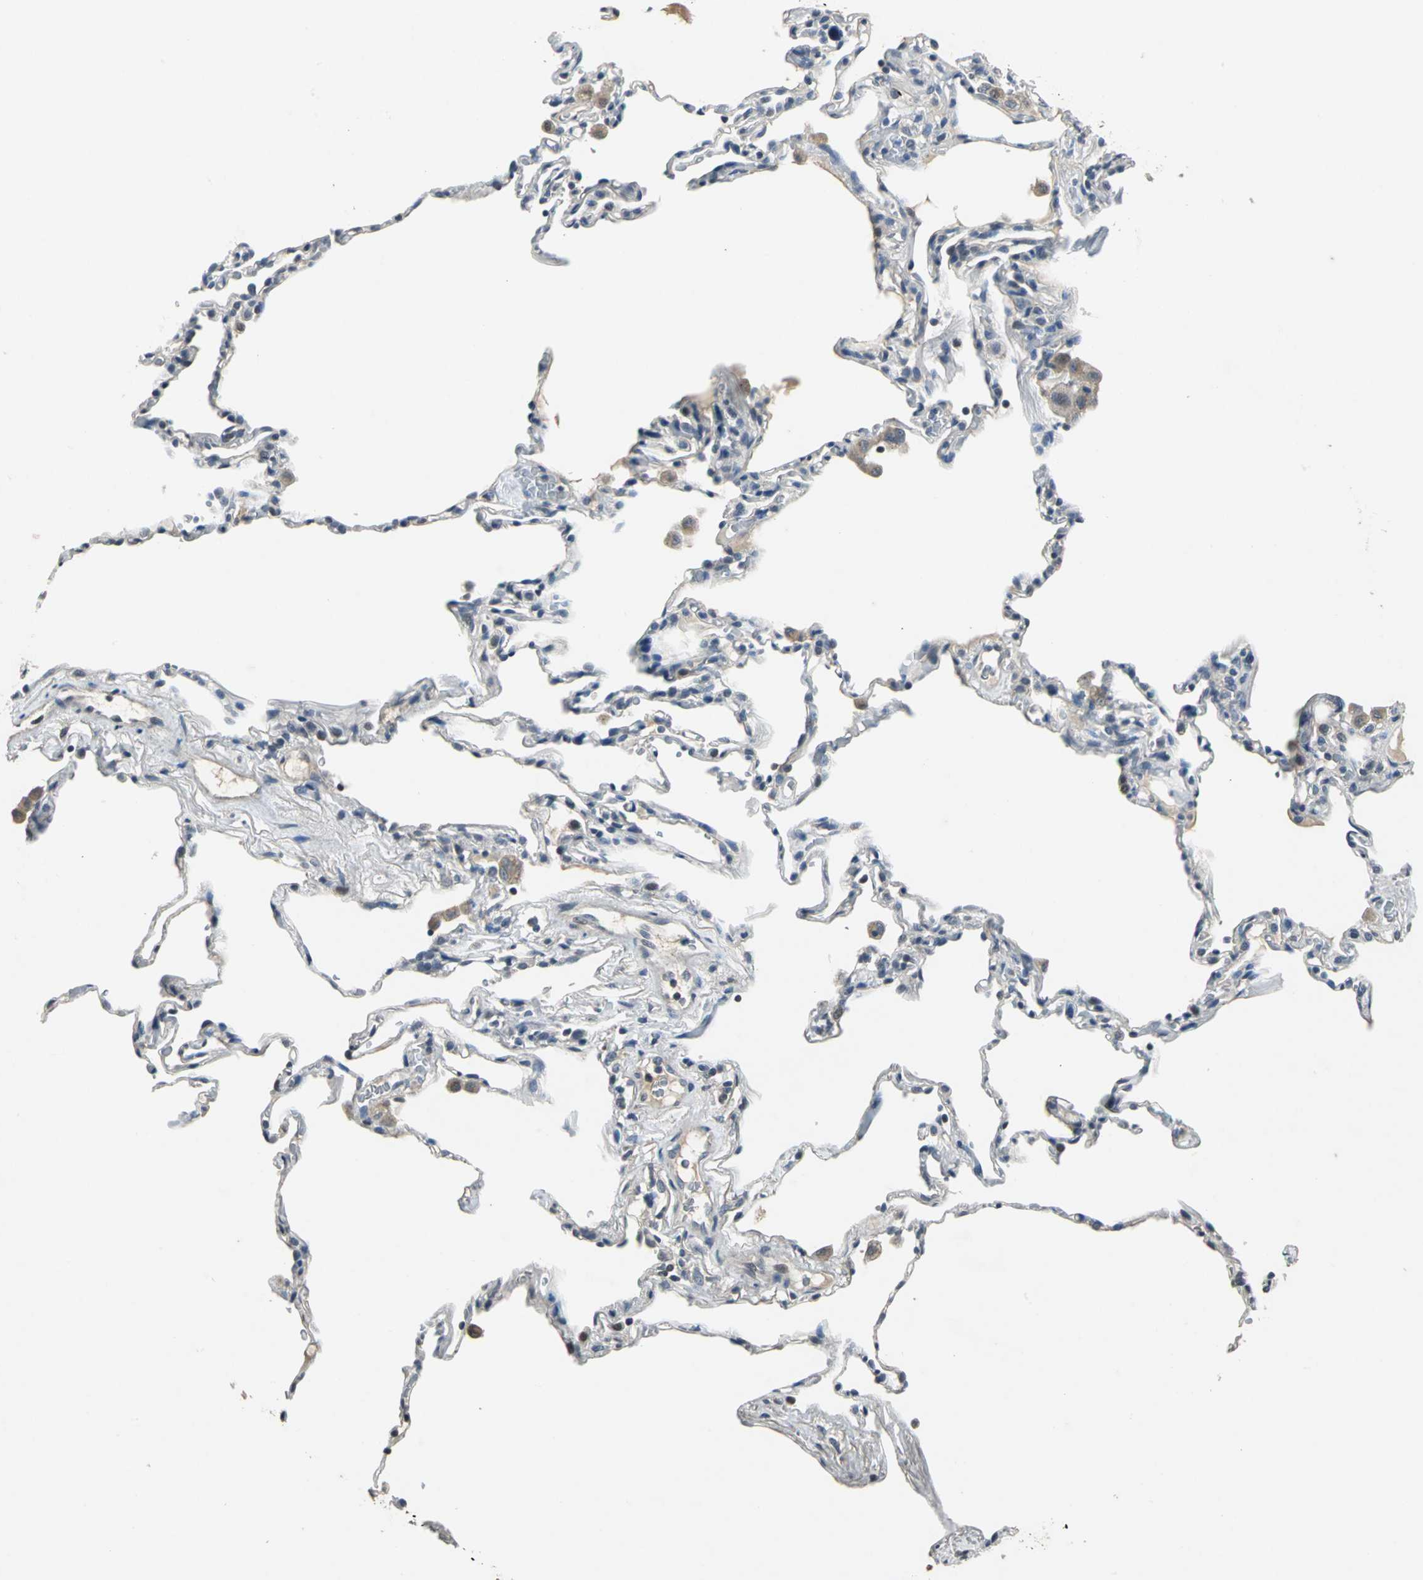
{"staining": {"intensity": "weak", "quantity": "<25%", "location": "cytoplasmic/membranous"}, "tissue": "lung", "cell_type": "Alveolar cells", "image_type": "normal", "snomed": [{"axis": "morphology", "description": "Normal tissue, NOS"}, {"axis": "topography", "description": "Lung"}], "caption": "DAB immunohistochemical staining of benign human lung reveals no significant expression in alveolar cells.", "gene": "JADE3", "patient": {"sex": "male", "age": 59}}